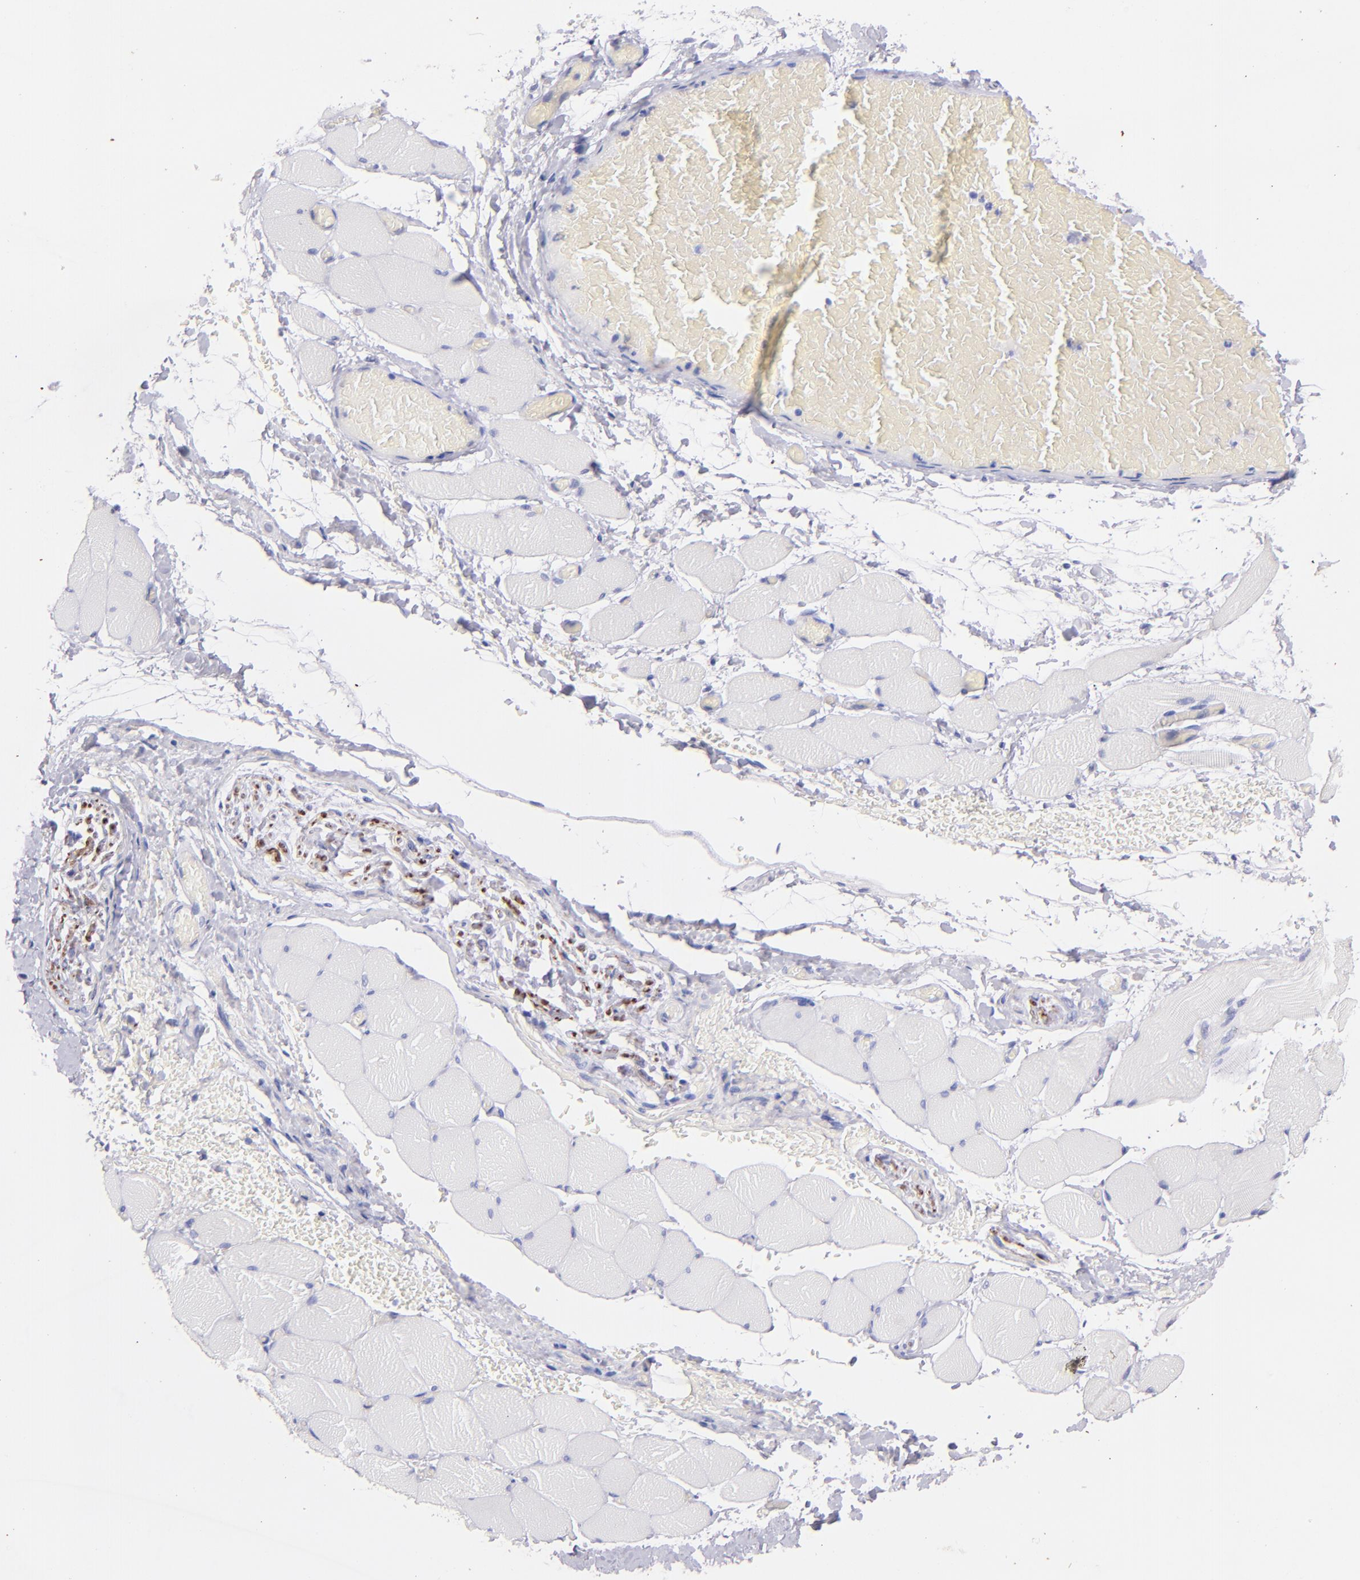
{"staining": {"intensity": "negative", "quantity": "none", "location": "none"}, "tissue": "skeletal muscle", "cell_type": "Myocytes", "image_type": "normal", "snomed": [{"axis": "morphology", "description": "Normal tissue, NOS"}, {"axis": "topography", "description": "Skeletal muscle"}, {"axis": "topography", "description": "Soft tissue"}], "caption": "Immunohistochemistry (IHC) of normal human skeletal muscle demonstrates no staining in myocytes.", "gene": "UCHL1", "patient": {"sex": "female", "age": 58}}